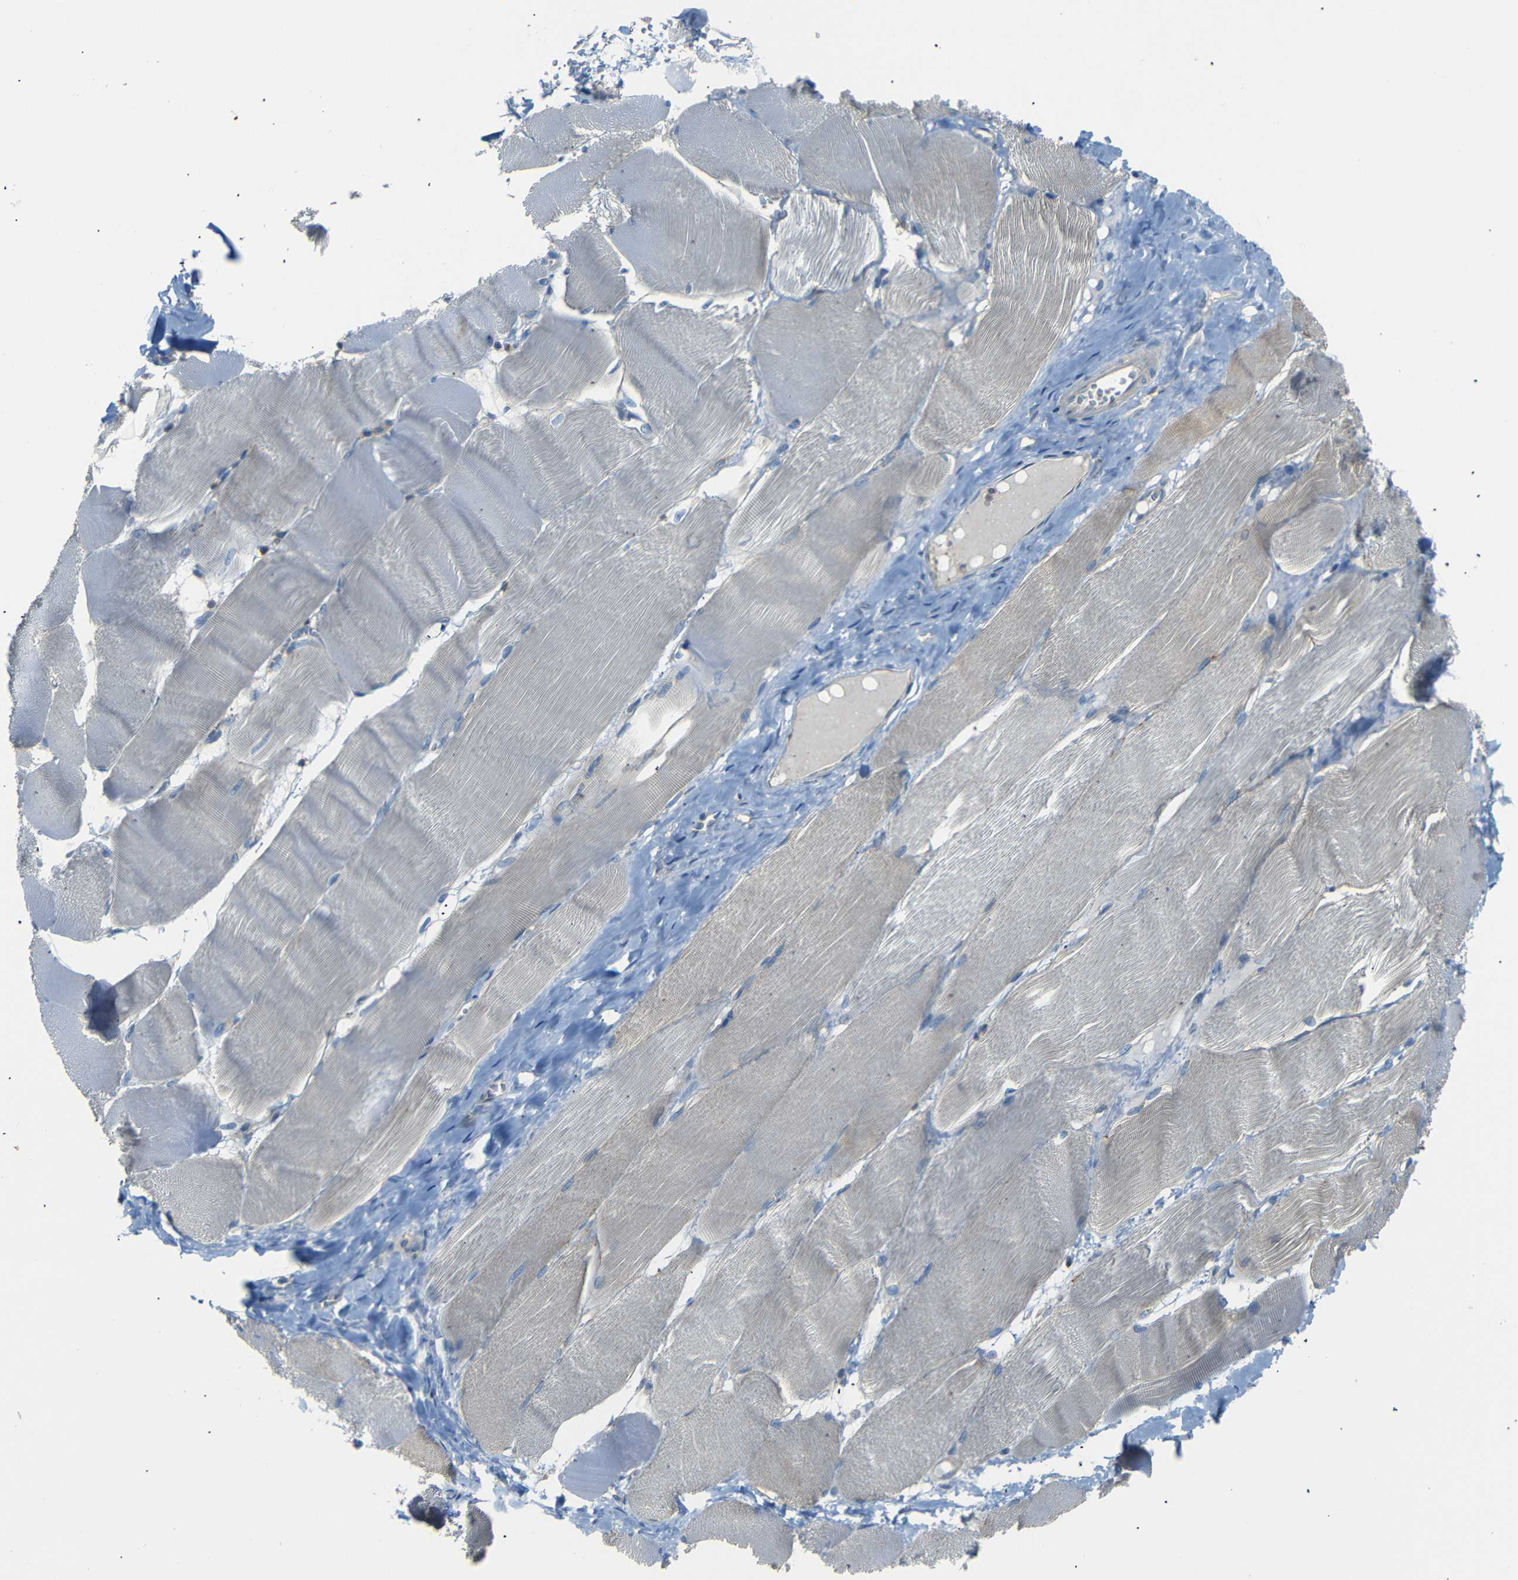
{"staining": {"intensity": "negative", "quantity": "none", "location": "none"}, "tissue": "skeletal muscle", "cell_type": "Myocytes", "image_type": "normal", "snomed": [{"axis": "morphology", "description": "Normal tissue, NOS"}, {"axis": "morphology", "description": "Squamous cell carcinoma, NOS"}, {"axis": "topography", "description": "Skeletal muscle"}], "caption": "Immunohistochemistry (IHC) image of unremarkable skeletal muscle: skeletal muscle stained with DAB exhibits no significant protein positivity in myocytes. (Stains: DAB immunohistochemistry with hematoxylin counter stain, Microscopy: brightfield microscopy at high magnification).", "gene": "SFN", "patient": {"sex": "male", "age": 51}}